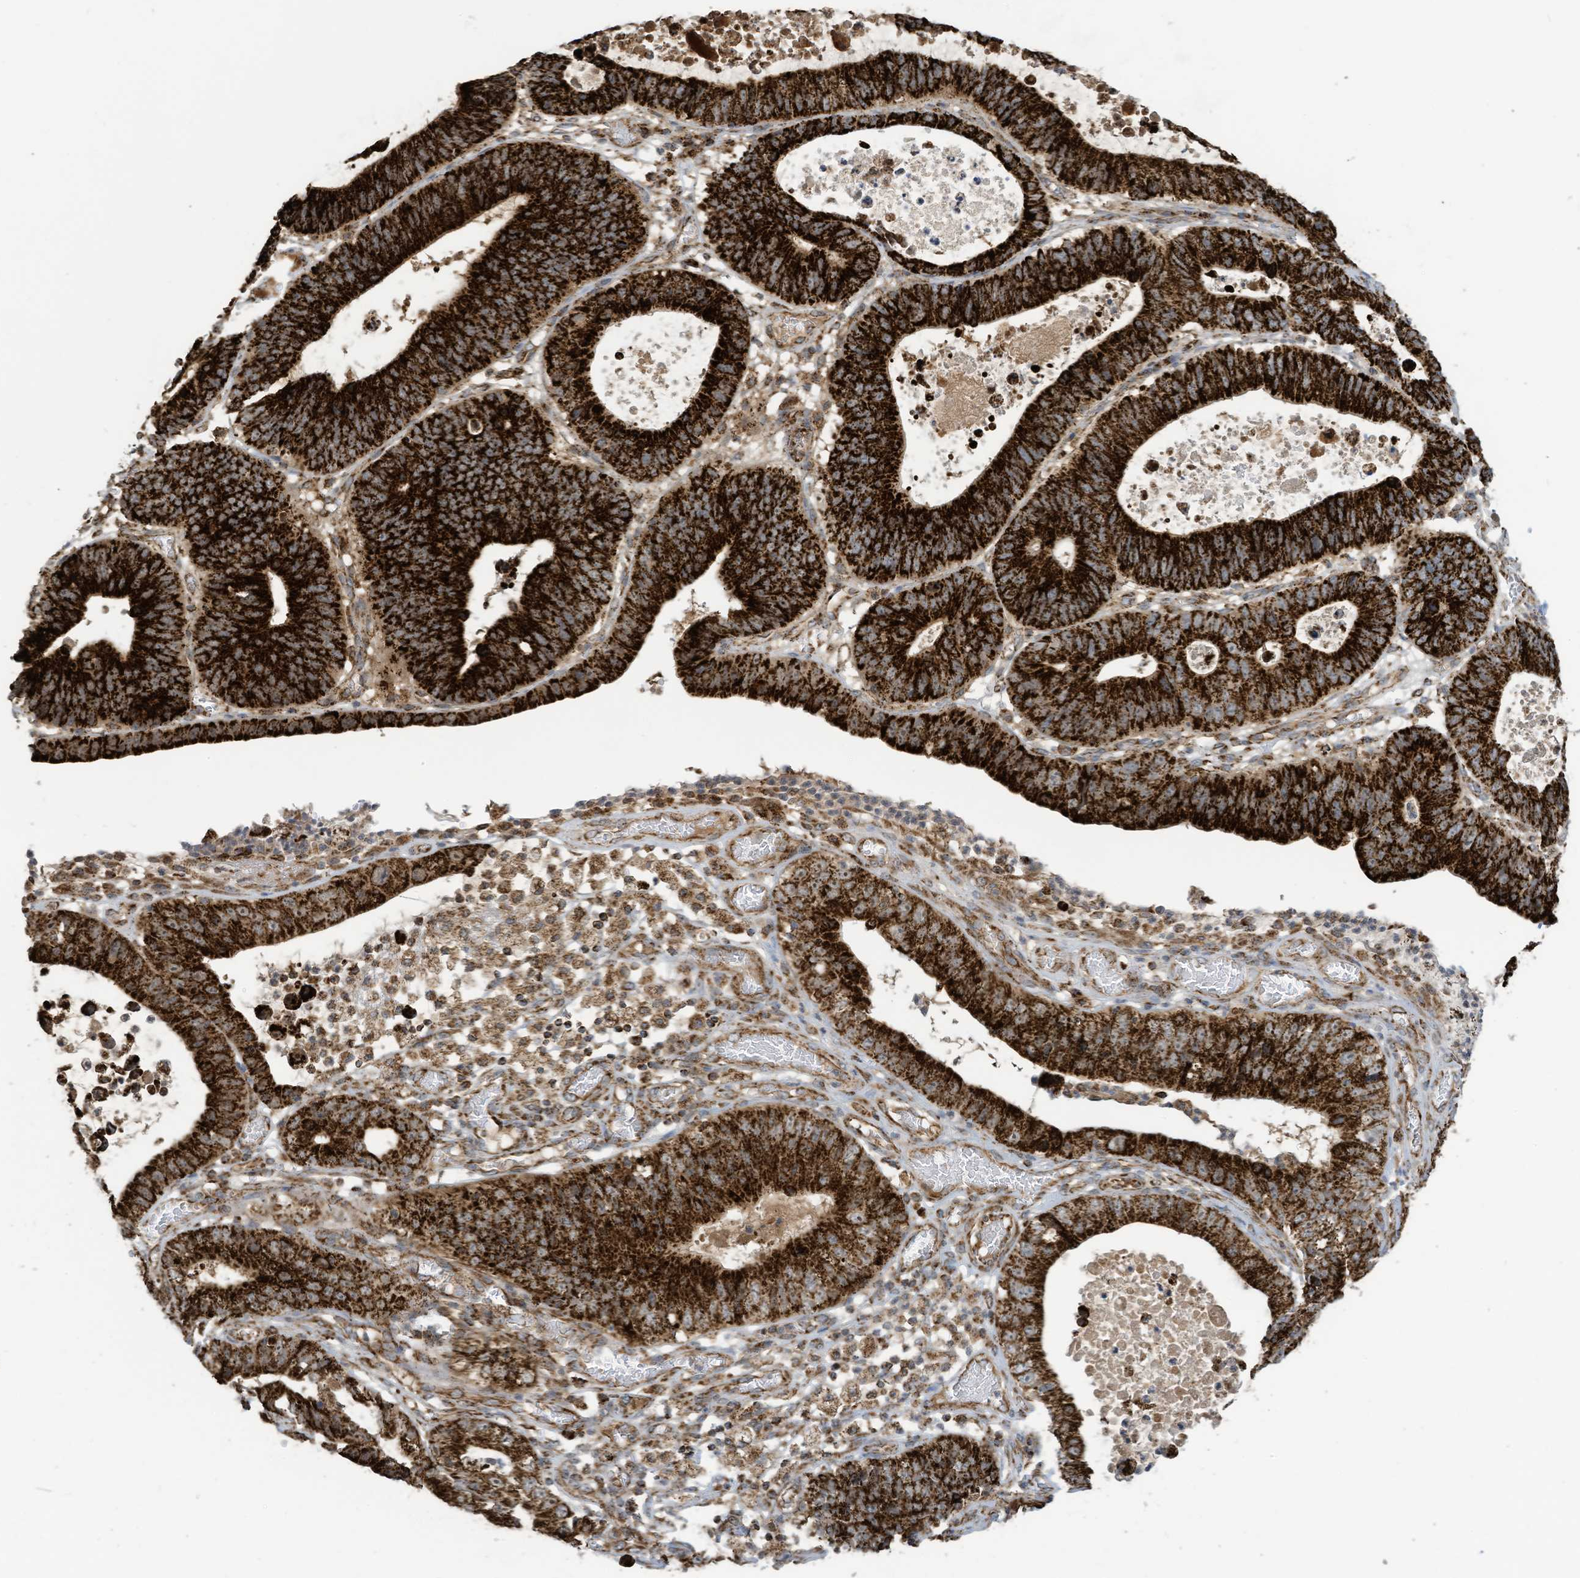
{"staining": {"intensity": "strong", "quantity": ">75%", "location": "cytoplasmic/membranous"}, "tissue": "stomach cancer", "cell_type": "Tumor cells", "image_type": "cancer", "snomed": [{"axis": "morphology", "description": "Adenocarcinoma, NOS"}, {"axis": "topography", "description": "Stomach"}], "caption": "Stomach adenocarcinoma was stained to show a protein in brown. There is high levels of strong cytoplasmic/membranous positivity in approximately >75% of tumor cells.", "gene": "COX10", "patient": {"sex": "male", "age": 59}}